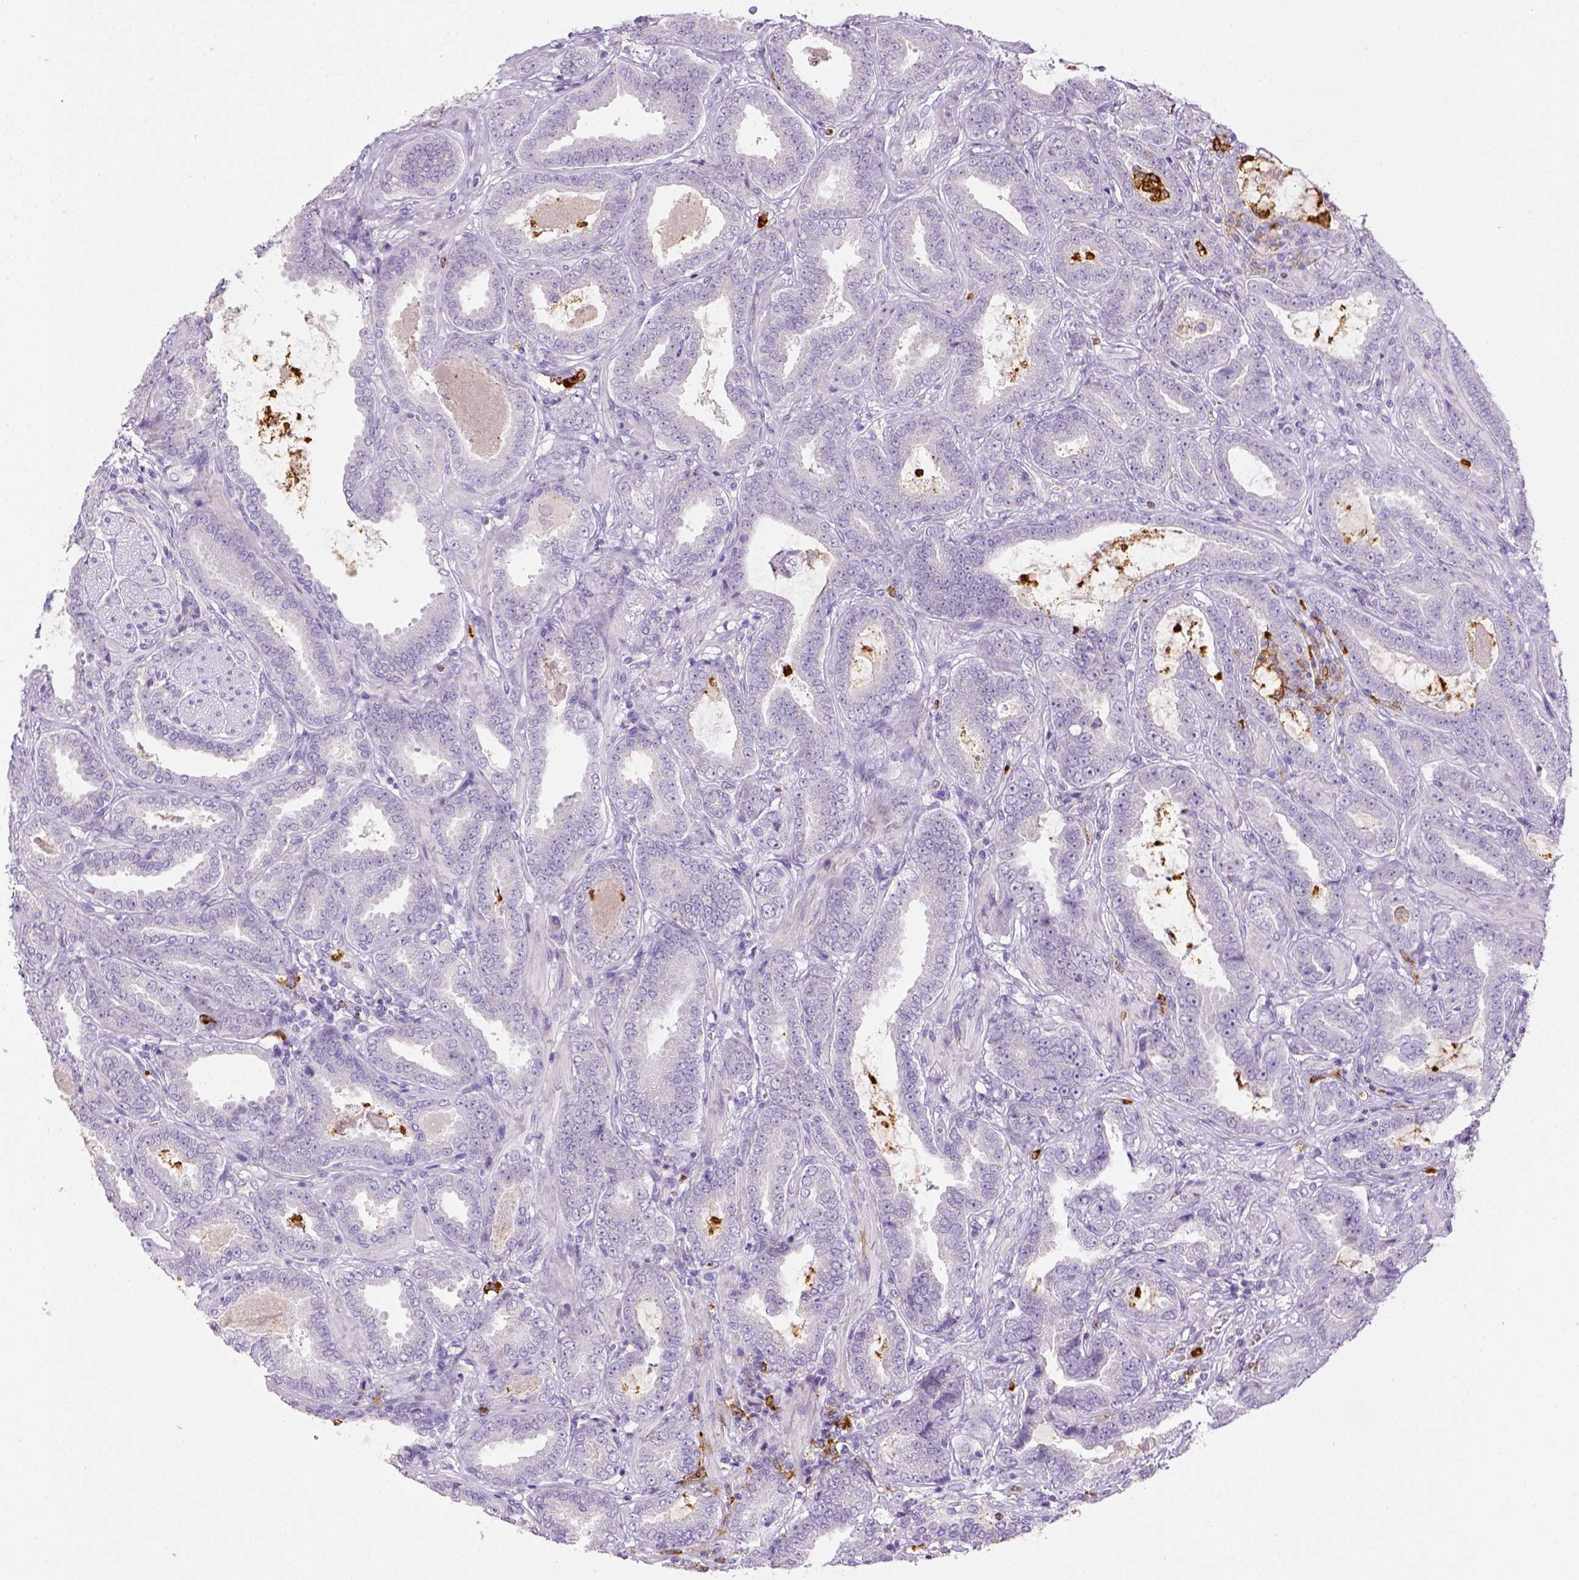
{"staining": {"intensity": "negative", "quantity": "none", "location": "none"}, "tissue": "prostate cancer", "cell_type": "Tumor cells", "image_type": "cancer", "snomed": [{"axis": "morphology", "description": "Adenocarcinoma, NOS"}, {"axis": "topography", "description": "Prostate"}], "caption": "This photomicrograph is of prostate cancer stained with immunohistochemistry to label a protein in brown with the nuclei are counter-stained blue. There is no positivity in tumor cells. The staining was performed using DAB to visualize the protein expression in brown, while the nuclei were stained in blue with hematoxylin (Magnification: 20x).", "gene": "ITGAM", "patient": {"sex": "male", "age": 64}}